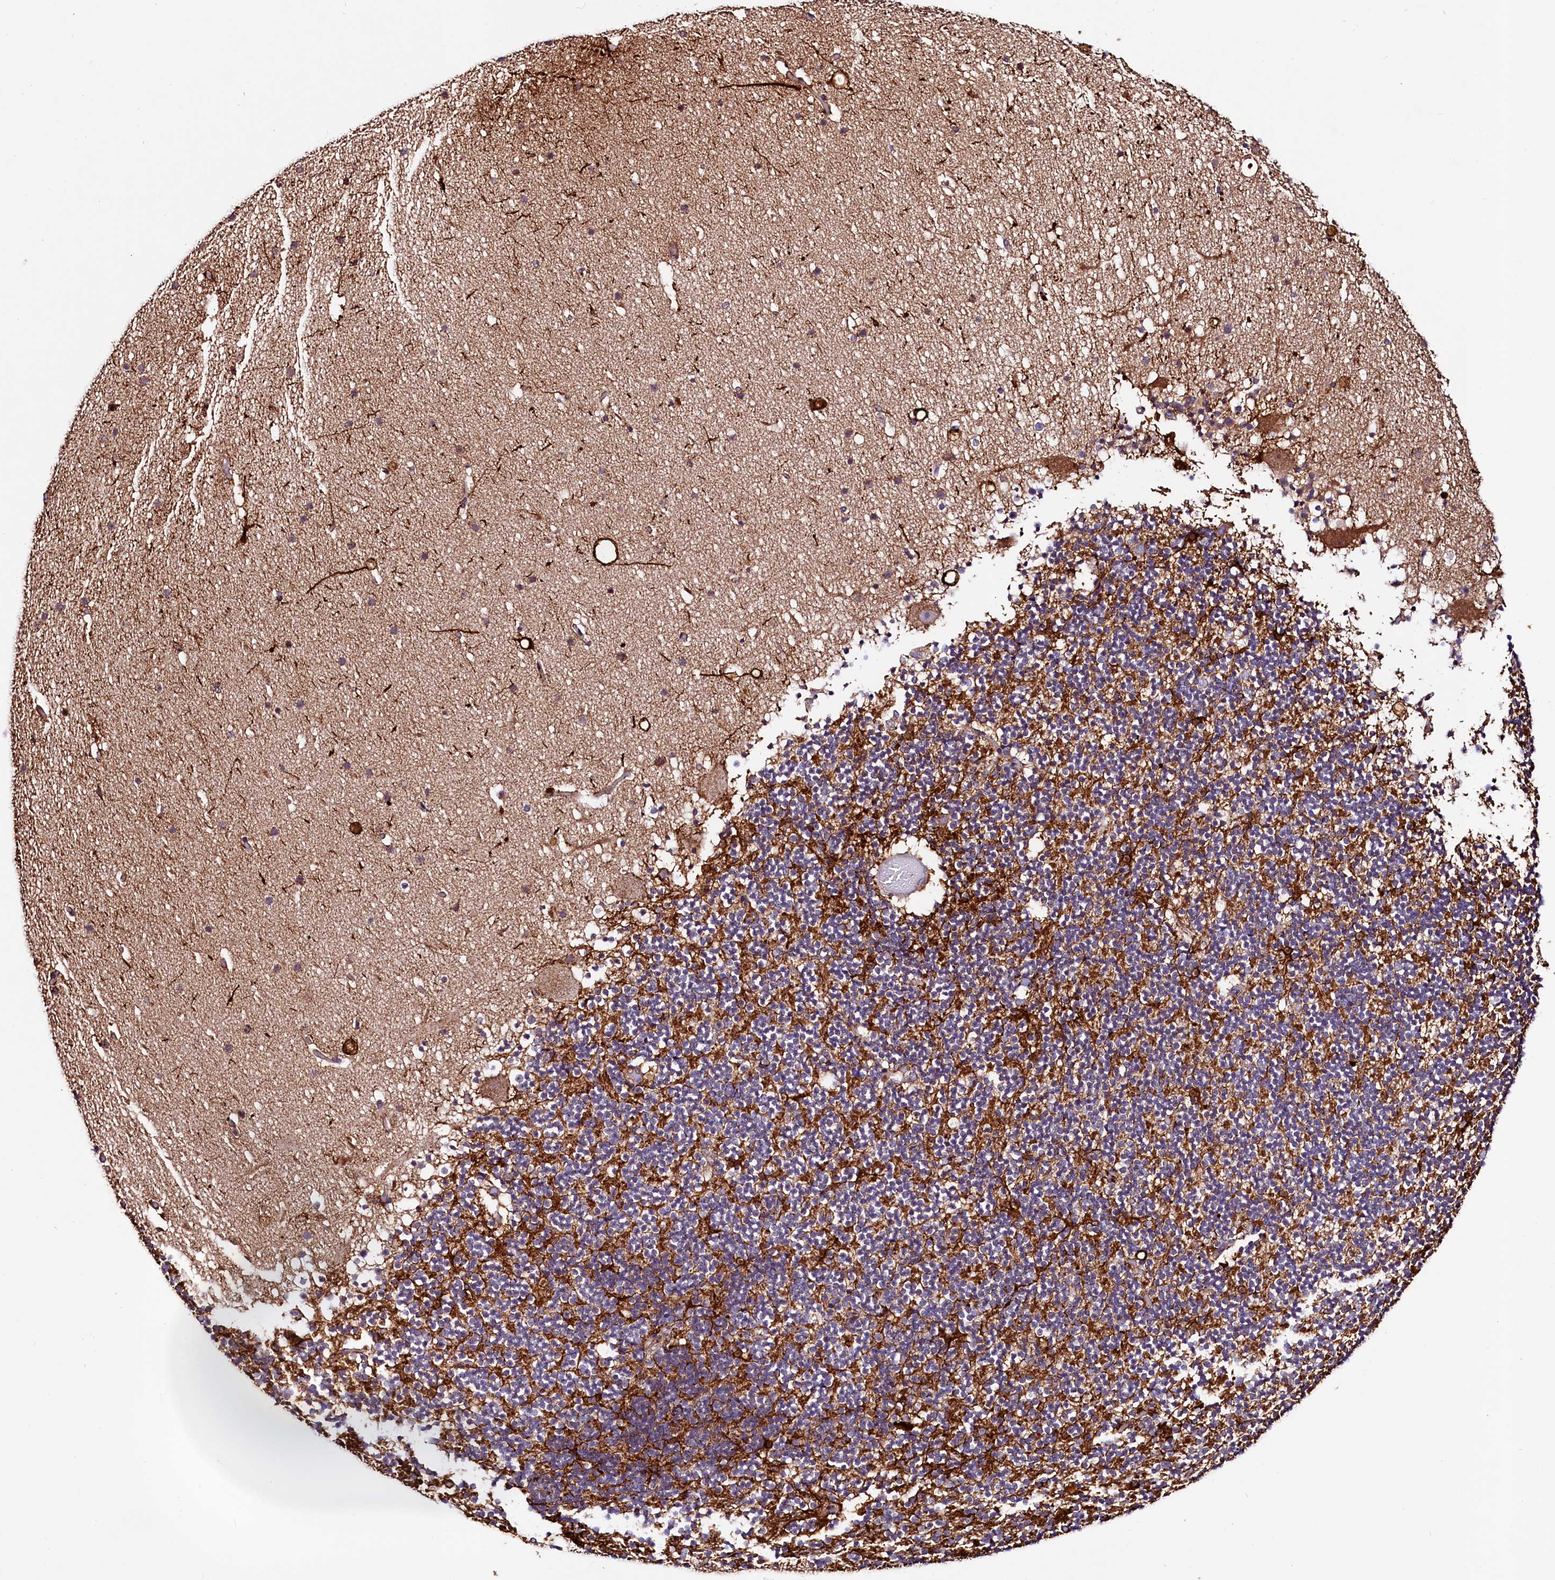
{"staining": {"intensity": "moderate", "quantity": "<25%", "location": "cytoplasmic/membranous"}, "tissue": "cerebellum", "cell_type": "Cells in granular layer", "image_type": "normal", "snomed": [{"axis": "morphology", "description": "Normal tissue, NOS"}, {"axis": "topography", "description": "Cerebellum"}], "caption": "A low amount of moderate cytoplasmic/membranous staining is present in about <25% of cells in granular layer in benign cerebellum.", "gene": "CIAO3", "patient": {"sex": "male", "age": 57}}